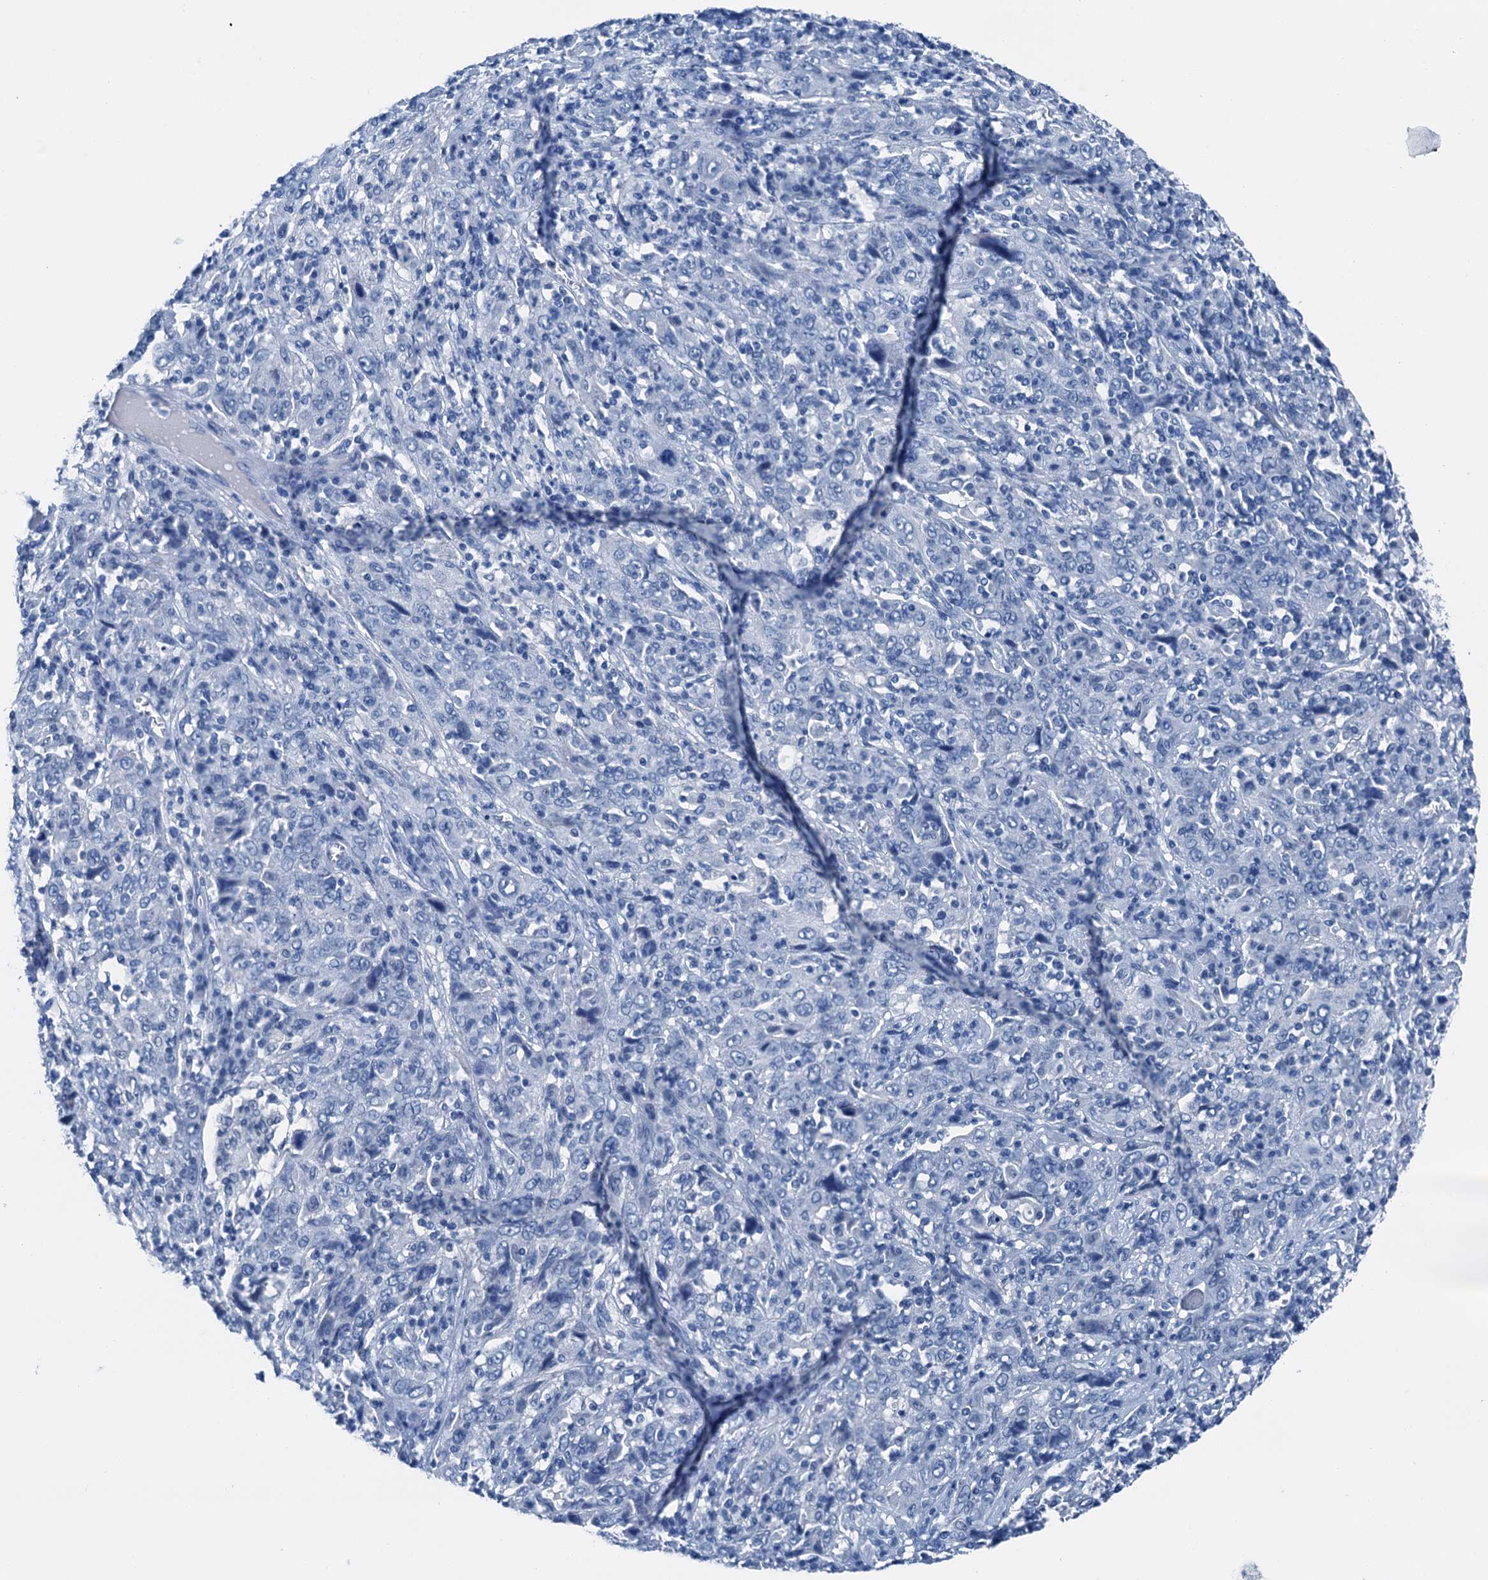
{"staining": {"intensity": "negative", "quantity": "none", "location": "none"}, "tissue": "cervical cancer", "cell_type": "Tumor cells", "image_type": "cancer", "snomed": [{"axis": "morphology", "description": "Squamous cell carcinoma, NOS"}, {"axis": "topography", "description": "Cervix"}], "caption": "DAB immunohistochemical staining of human cervical squamous cell carcinoma displays no significant expression in tumor cells.", "gene": "CBLN3", "patient": {"sex": "female", "age": 46}}